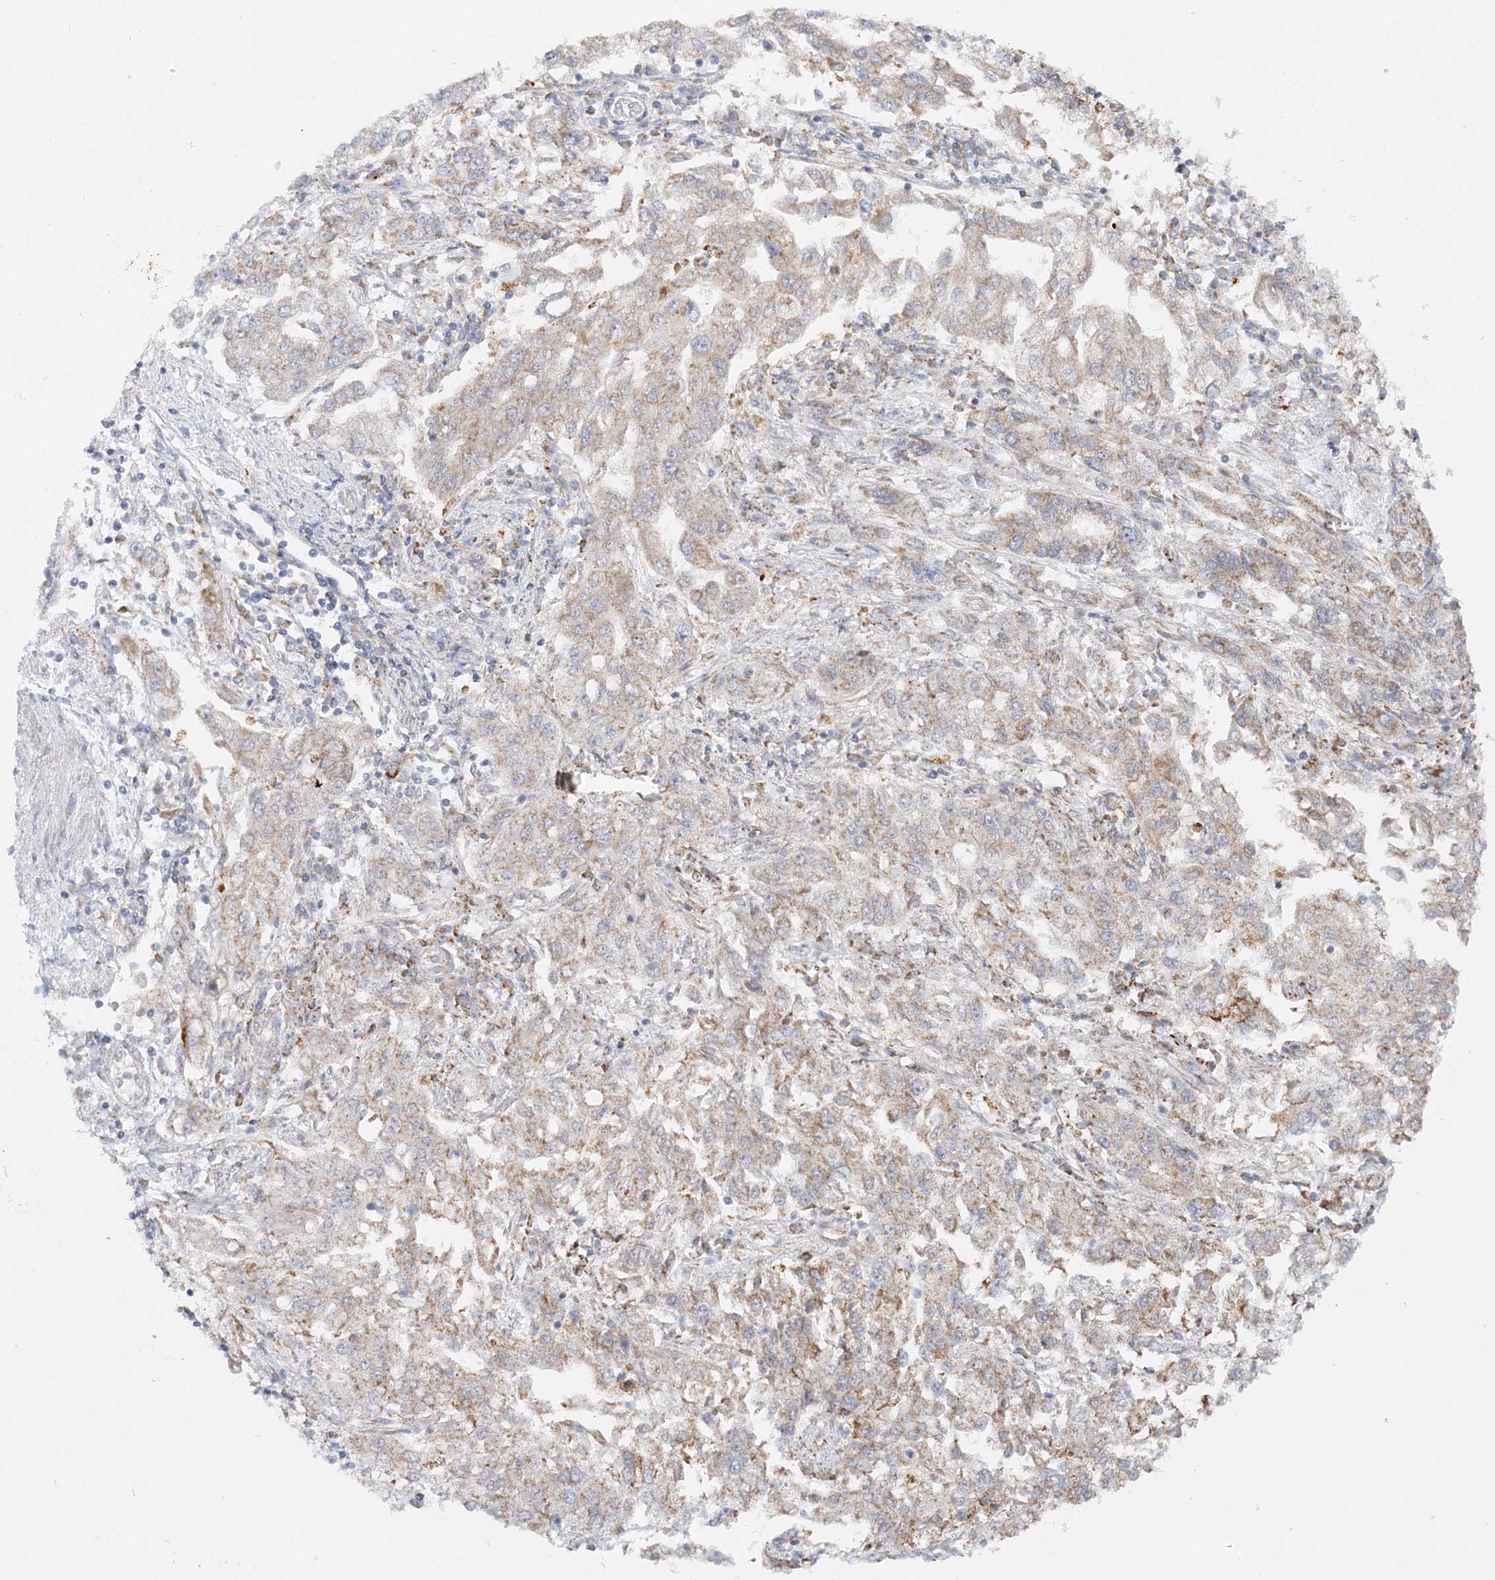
{"staining": {"intensity": "weak", "quantity": "<25%", "location": "cytoplasmic/membranous"}, "tissue": "endometrial cancer", "cell_type": "Tumor cells", "image_type": "cancer", "snomed": [{"axis": "morphology", "description": "Adenocarcinoma, NOS"}, {"axis": "topography", "description": "Endometrium"}], "caption": "High magnification brightfield microscopy of adenocarcinoma (endometrial) stained with DAB (brown) and counterstained with hematoxylin (blue): tumor cells show no significant expression.", "gene": "RAB11FIP2", "patient": {"sex": "female", "age": 49}}